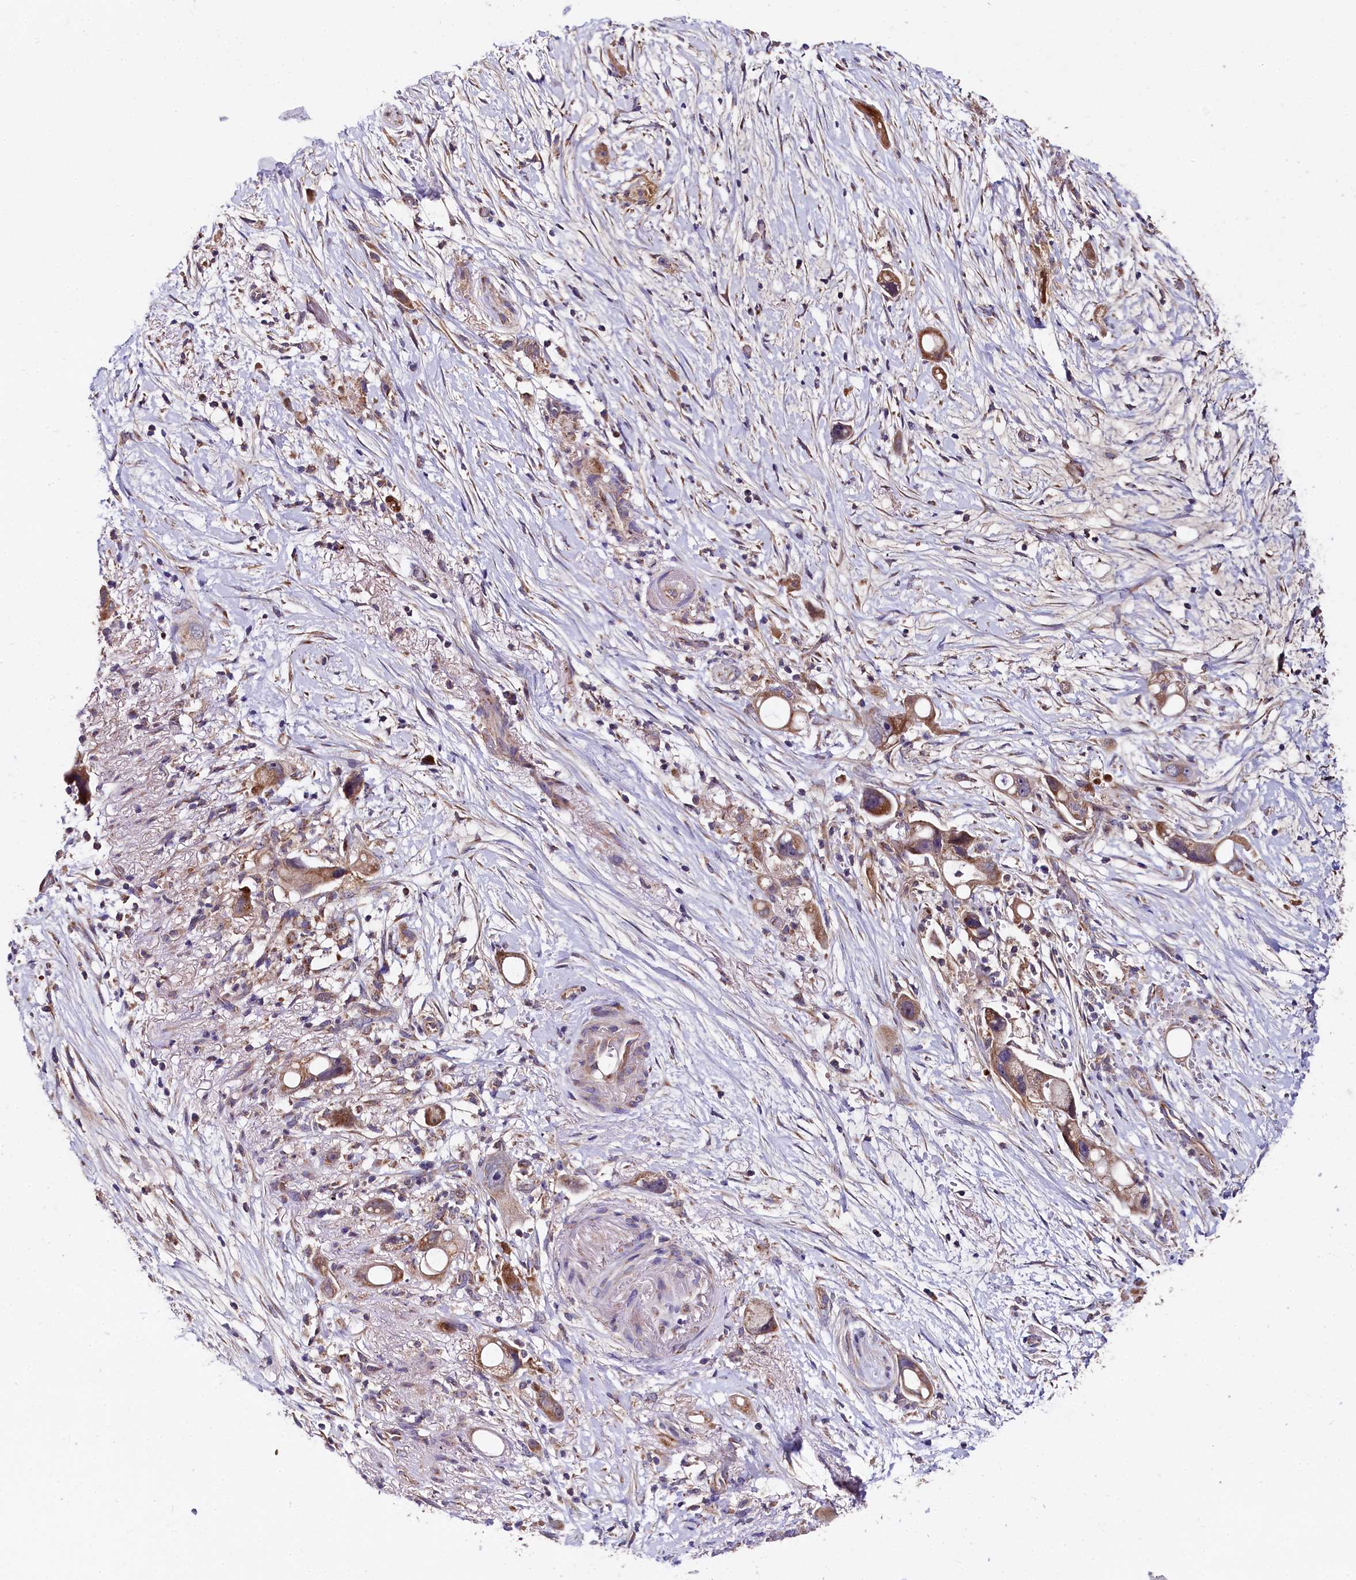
{"staining": {"intensity": "moderate", "quantity": ">75%", "location": "cytoplasmic/membranous"}, "tissue": "pancreatic cancer", "cell_type": "Tumor cells", "image_type": "cancer", "snomed": [{"axis": "morphology", "description": "Normal tissue, NOS"}, {"axis": "morphology", "description": "Adenocarcinoma, NOS"}, {"axis": "topography", "description": "Pancreas"}], "caption": "A photomicrograph showing moderate cytoplasmic/membranous staining in about >75% of tumor cells in pancreatic cancer, as visualized by brown immunohistochemical staining.", "gene": "SPRYD3", "patient": {"sex": "female", "age": 68}}